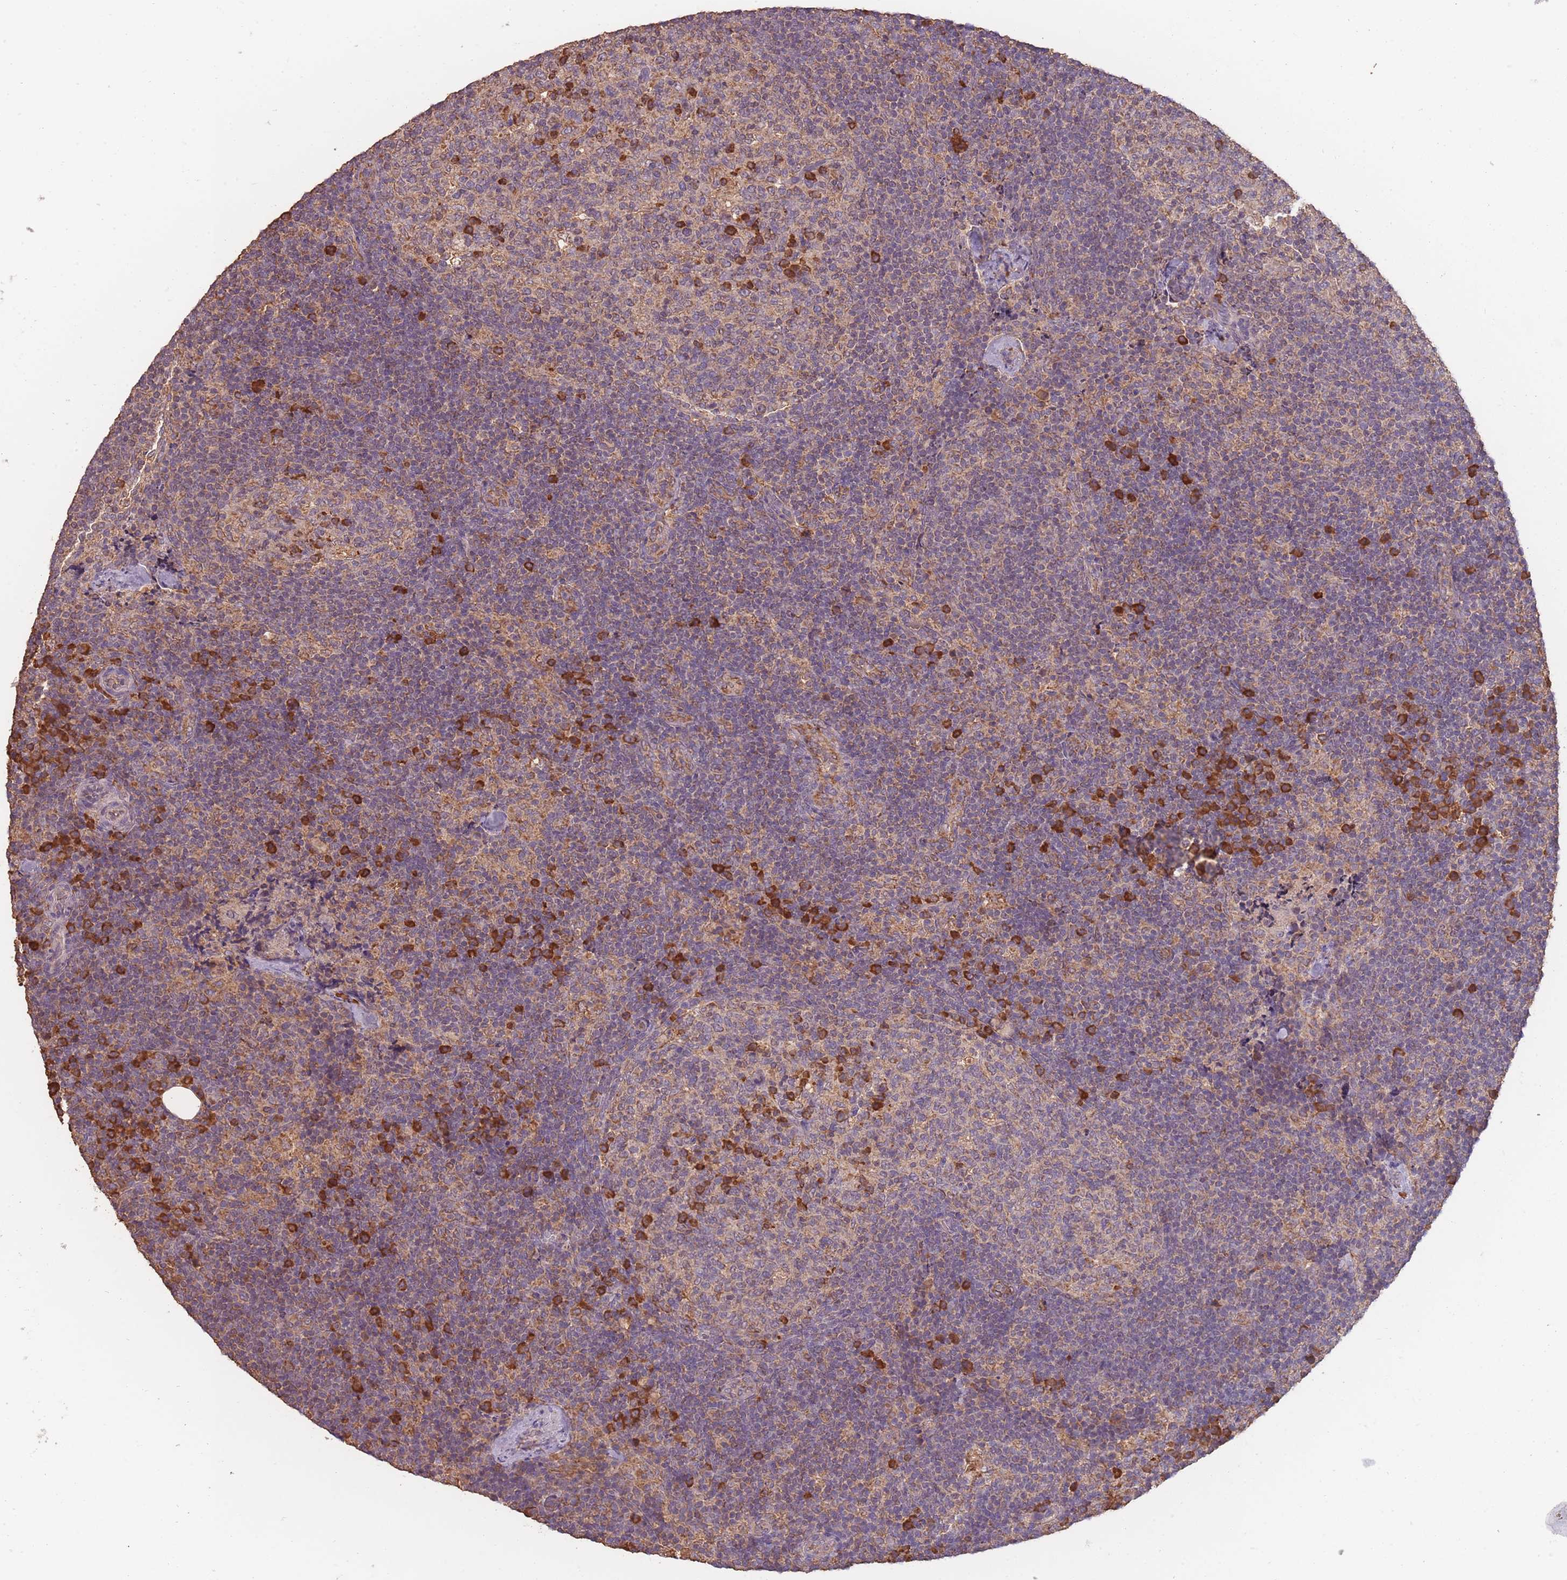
{"staining": {"intensity": "strong", "quantity": "<25%", "location": "cytoplasmic/membranous"}, "tissue": "lymph node", "cell_type": "Germinal center cells", "image_type": "normal", "snomed": [{"axis": "morphology", "description": "Normal tissue, NOS"}, {"axis": "topography", "description": "Lymph node"}], "caption": "DAB (3,3'-diaminobenzidine) immunohistochemical staining of normal human lymph node displays strong cytoplasmic/membranous protein expression in approximately <25% of germinal center cells.", "gene": "SANBR", "patient": {"sex": "female", "age": 31}}